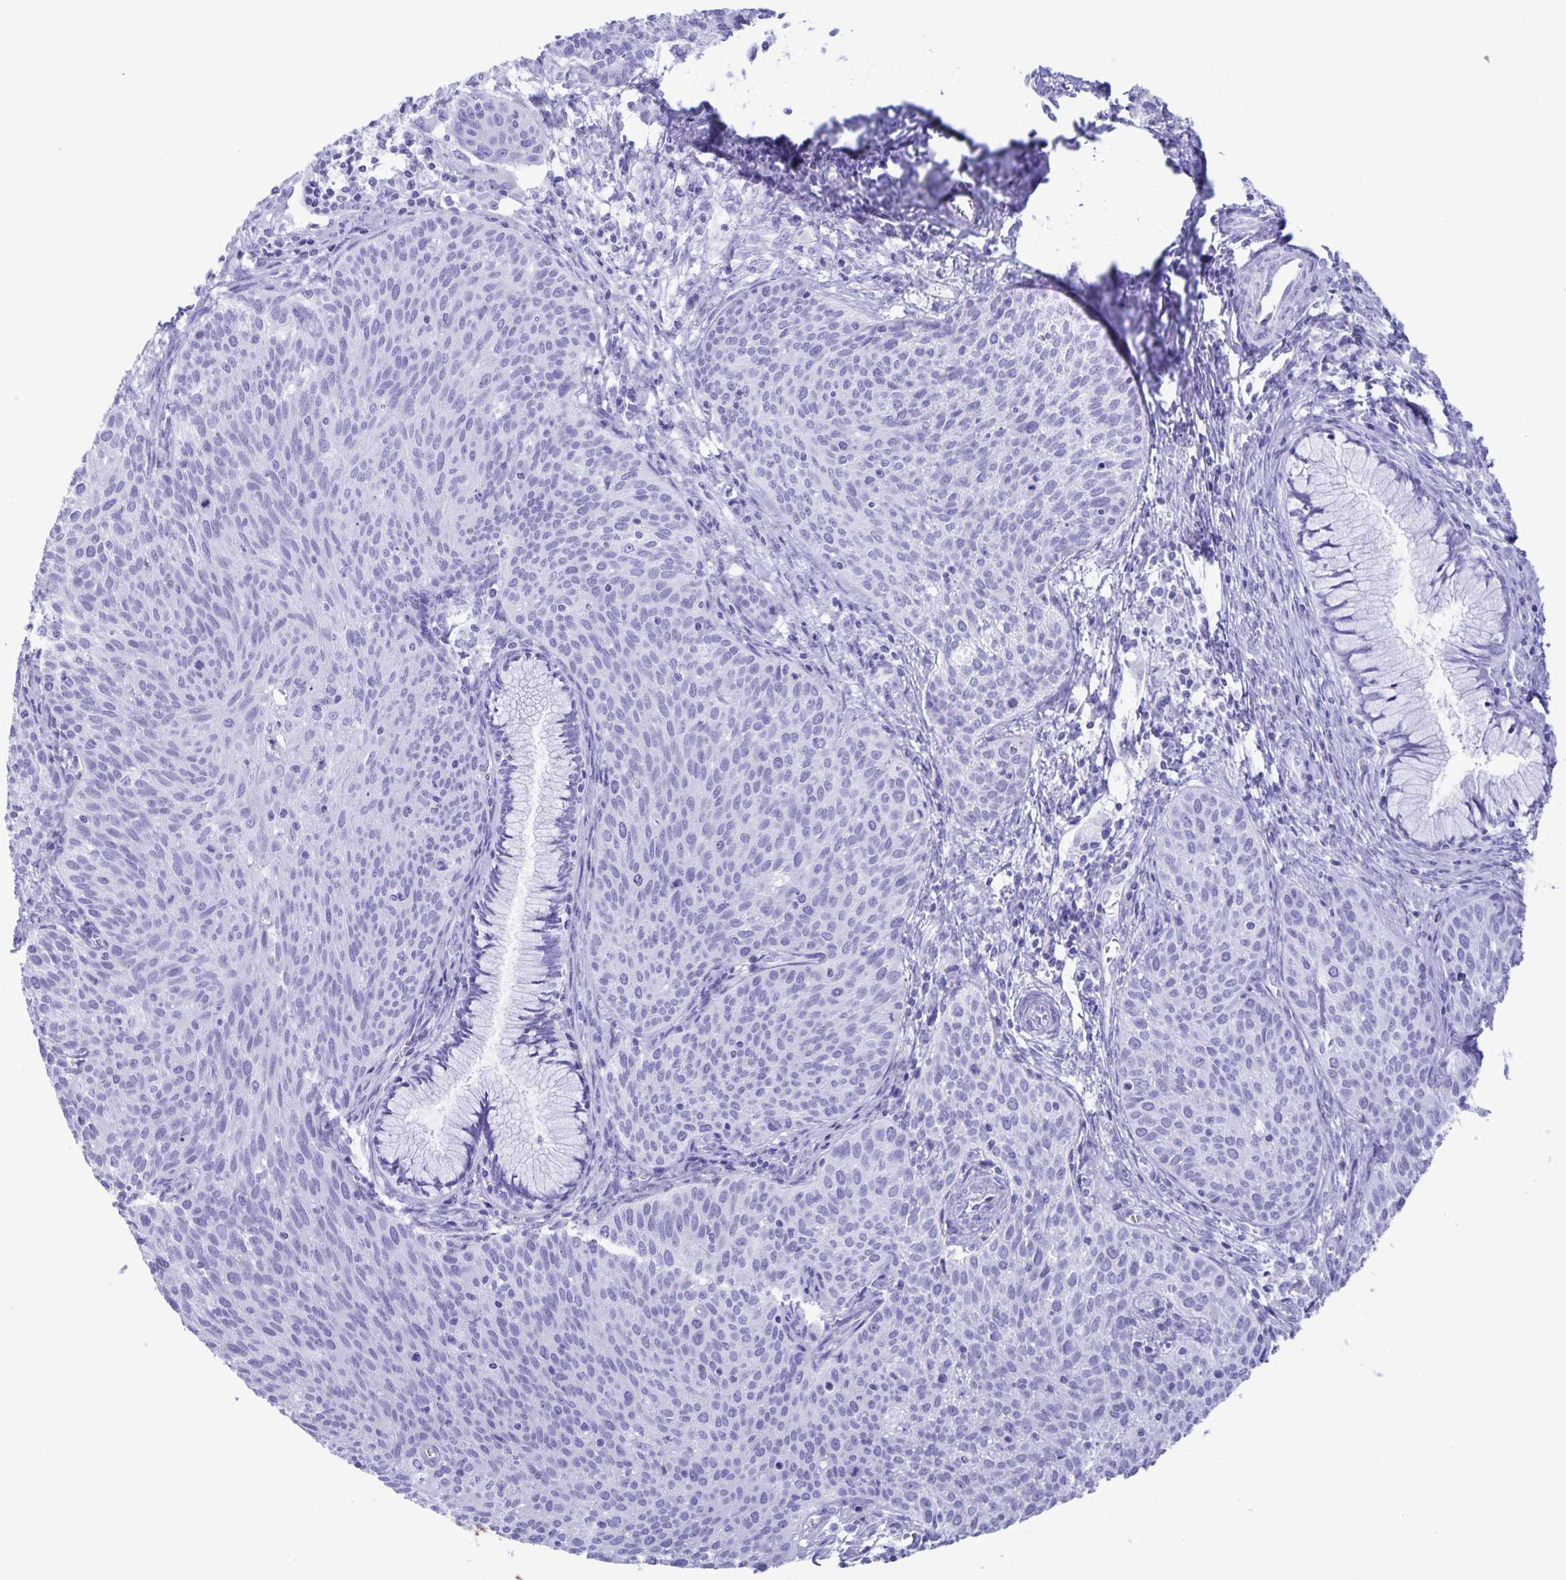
{"staining": {"intensity": "negative", "quantity": "none", "location": "none"}, "tissue": "cervical cancer", "cell_type": "Tumor cells", "image_type": "cancer", "snomed": [{"axis": "morphology", "description": "Squamous cell carcinoma, NOS"}, {"axis": "topography", "description": "Cervix"}], "caption": "Tumor cells show no significant positivity in squamous cell carcinoma (cervical).", "gene": "AQP4", "patient": {"sex": "female", "age": 38}}